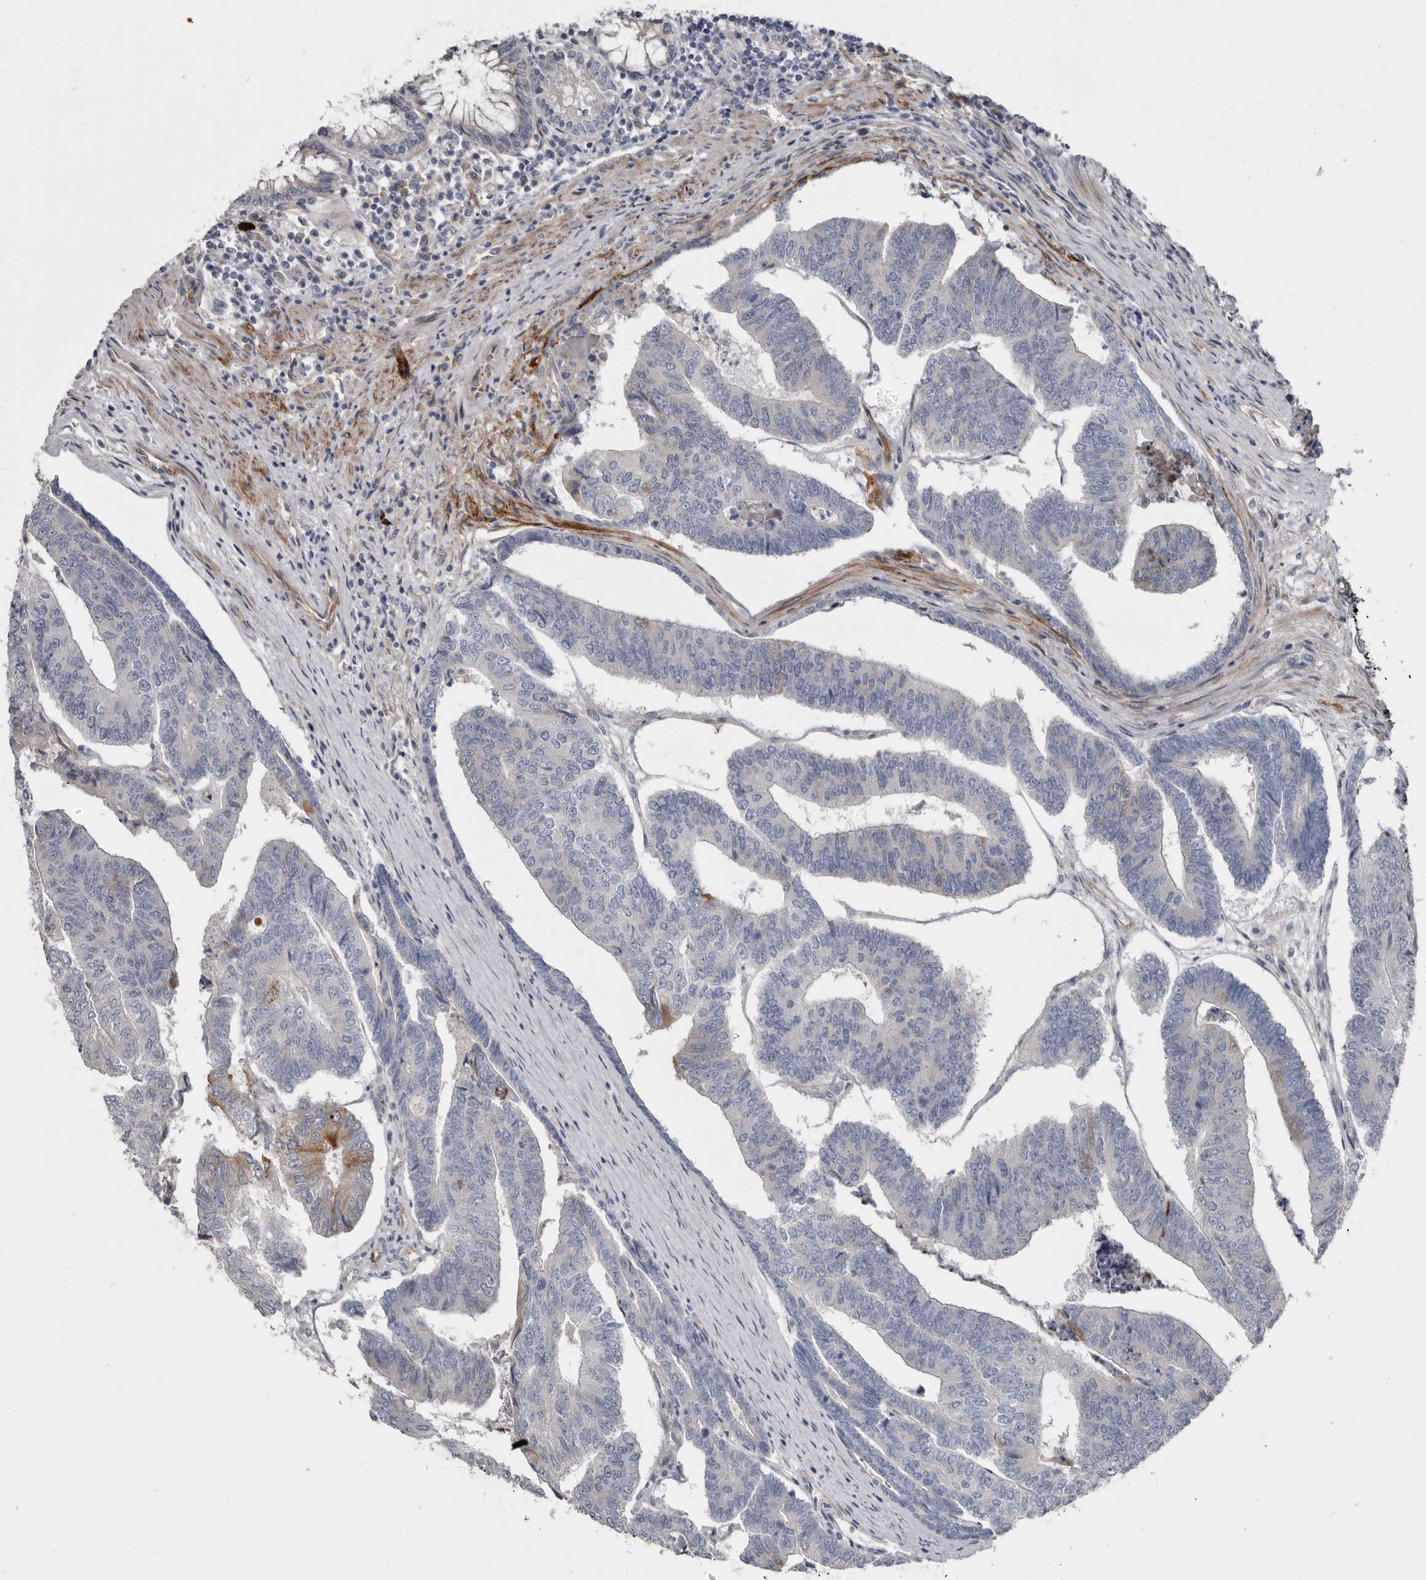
{"staining": {"intensity": "moderate", "quantity": "<25%", "location": "cytoplasmic/membranous"}, "tissue": "colorectal cancer", "cell_type": "Tumor cells", "image_type": "cancer", "snomed": [{"axis": "morphology", "description": "Adenocarcinoma, NOS"}, {"axis": "topography", "description": "Colon"}], "caption": "Immunohistochemical staining of human adenocarcinoma (colorectal) demonstrates low levels of moderate cytoplasmic/membranous positivity in about <25% of tumor cells.", "gene": "ZNF114", "patient": {"sex": "female", "age": 67}}